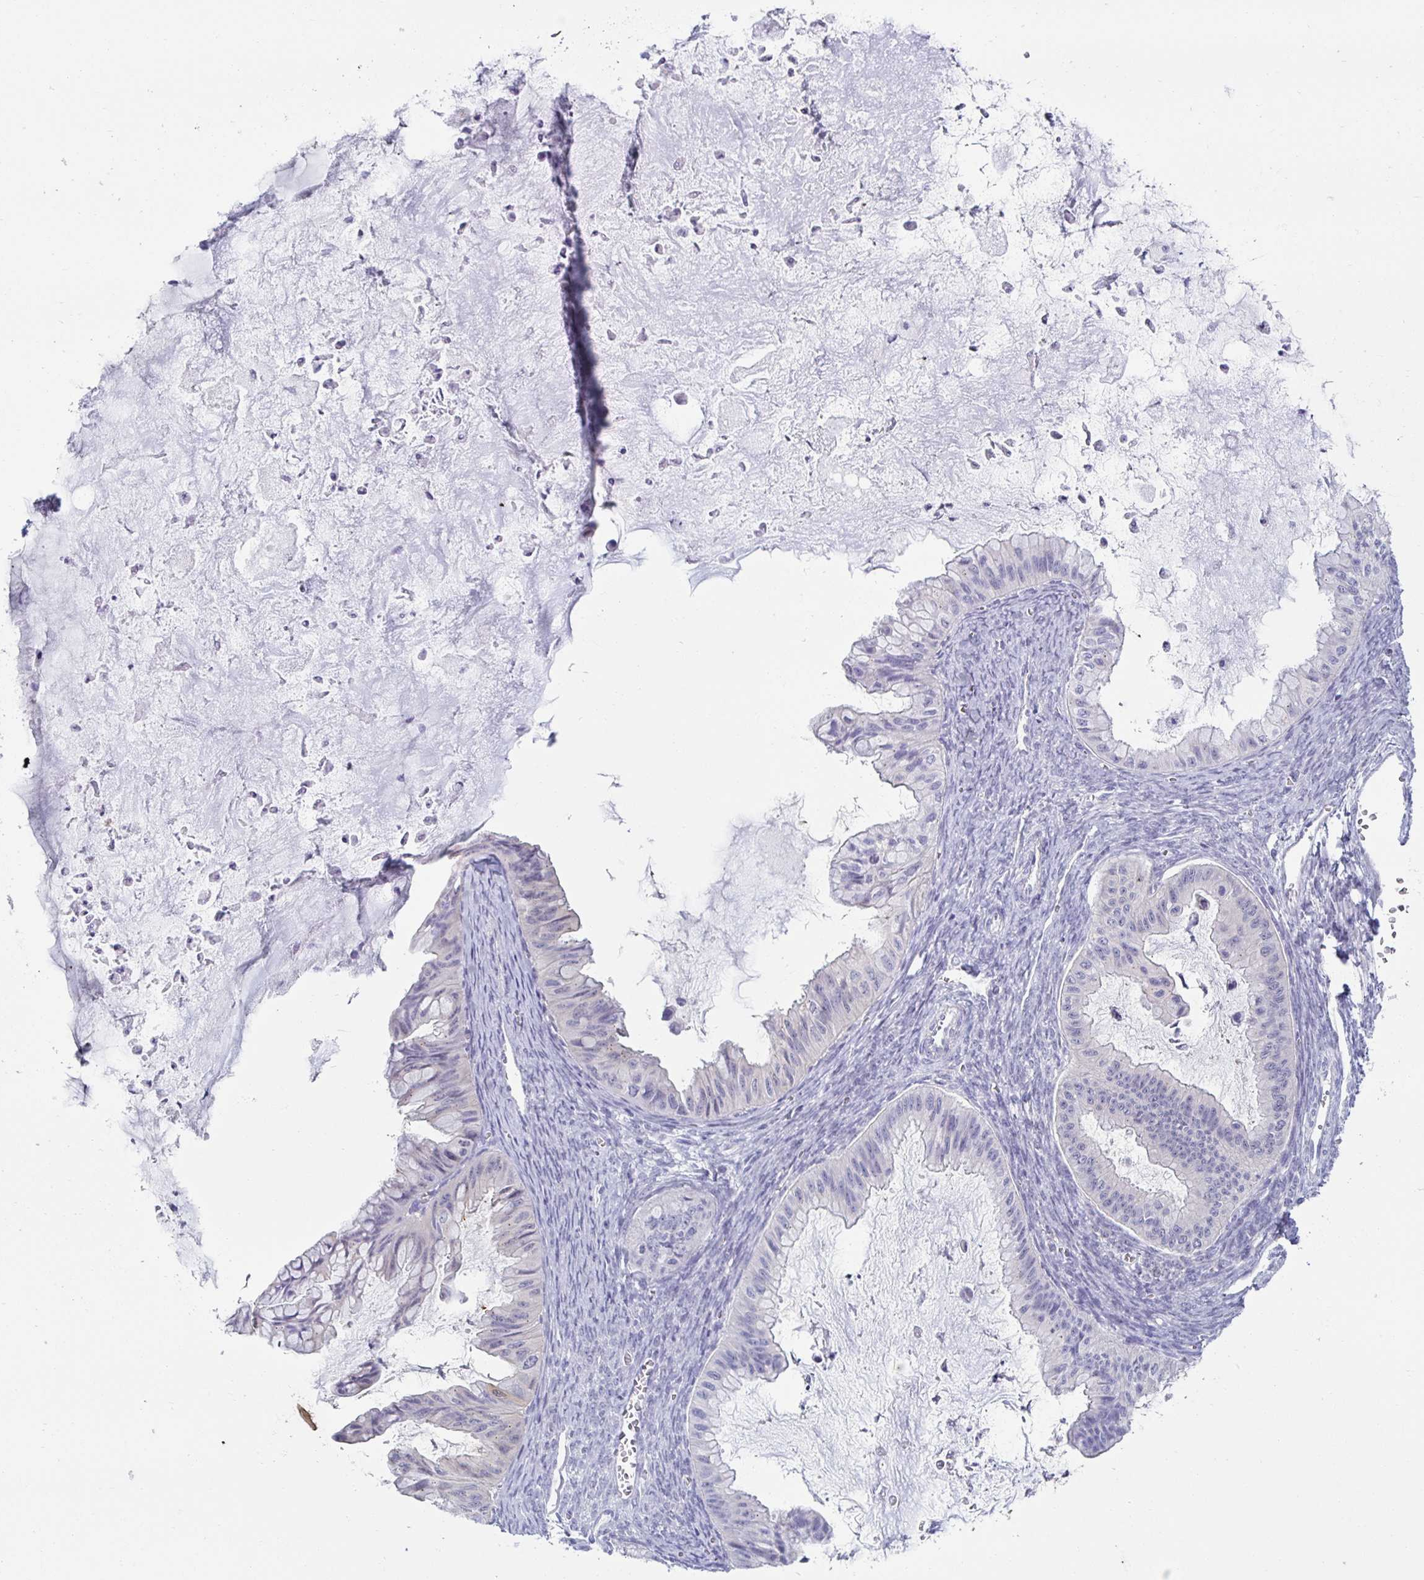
{"staining": {"intensity": "negative", "quantity": "none", "location": "none"}, "tissue": "ovarian cancer", "cell_type": "Tumor cells", "image_type": "cancer", "snomed": [{"axis": "morphology", "description": "Cystadenocarcinoma, mucinous, NOS"}, {"axis": "topography", "description": "Ovary"}], "caption": "Tumor cells are negative for protein expression in human ovarian cancer.", "gene": "MON2", "patient": {"sex": "female", "age": 72}}